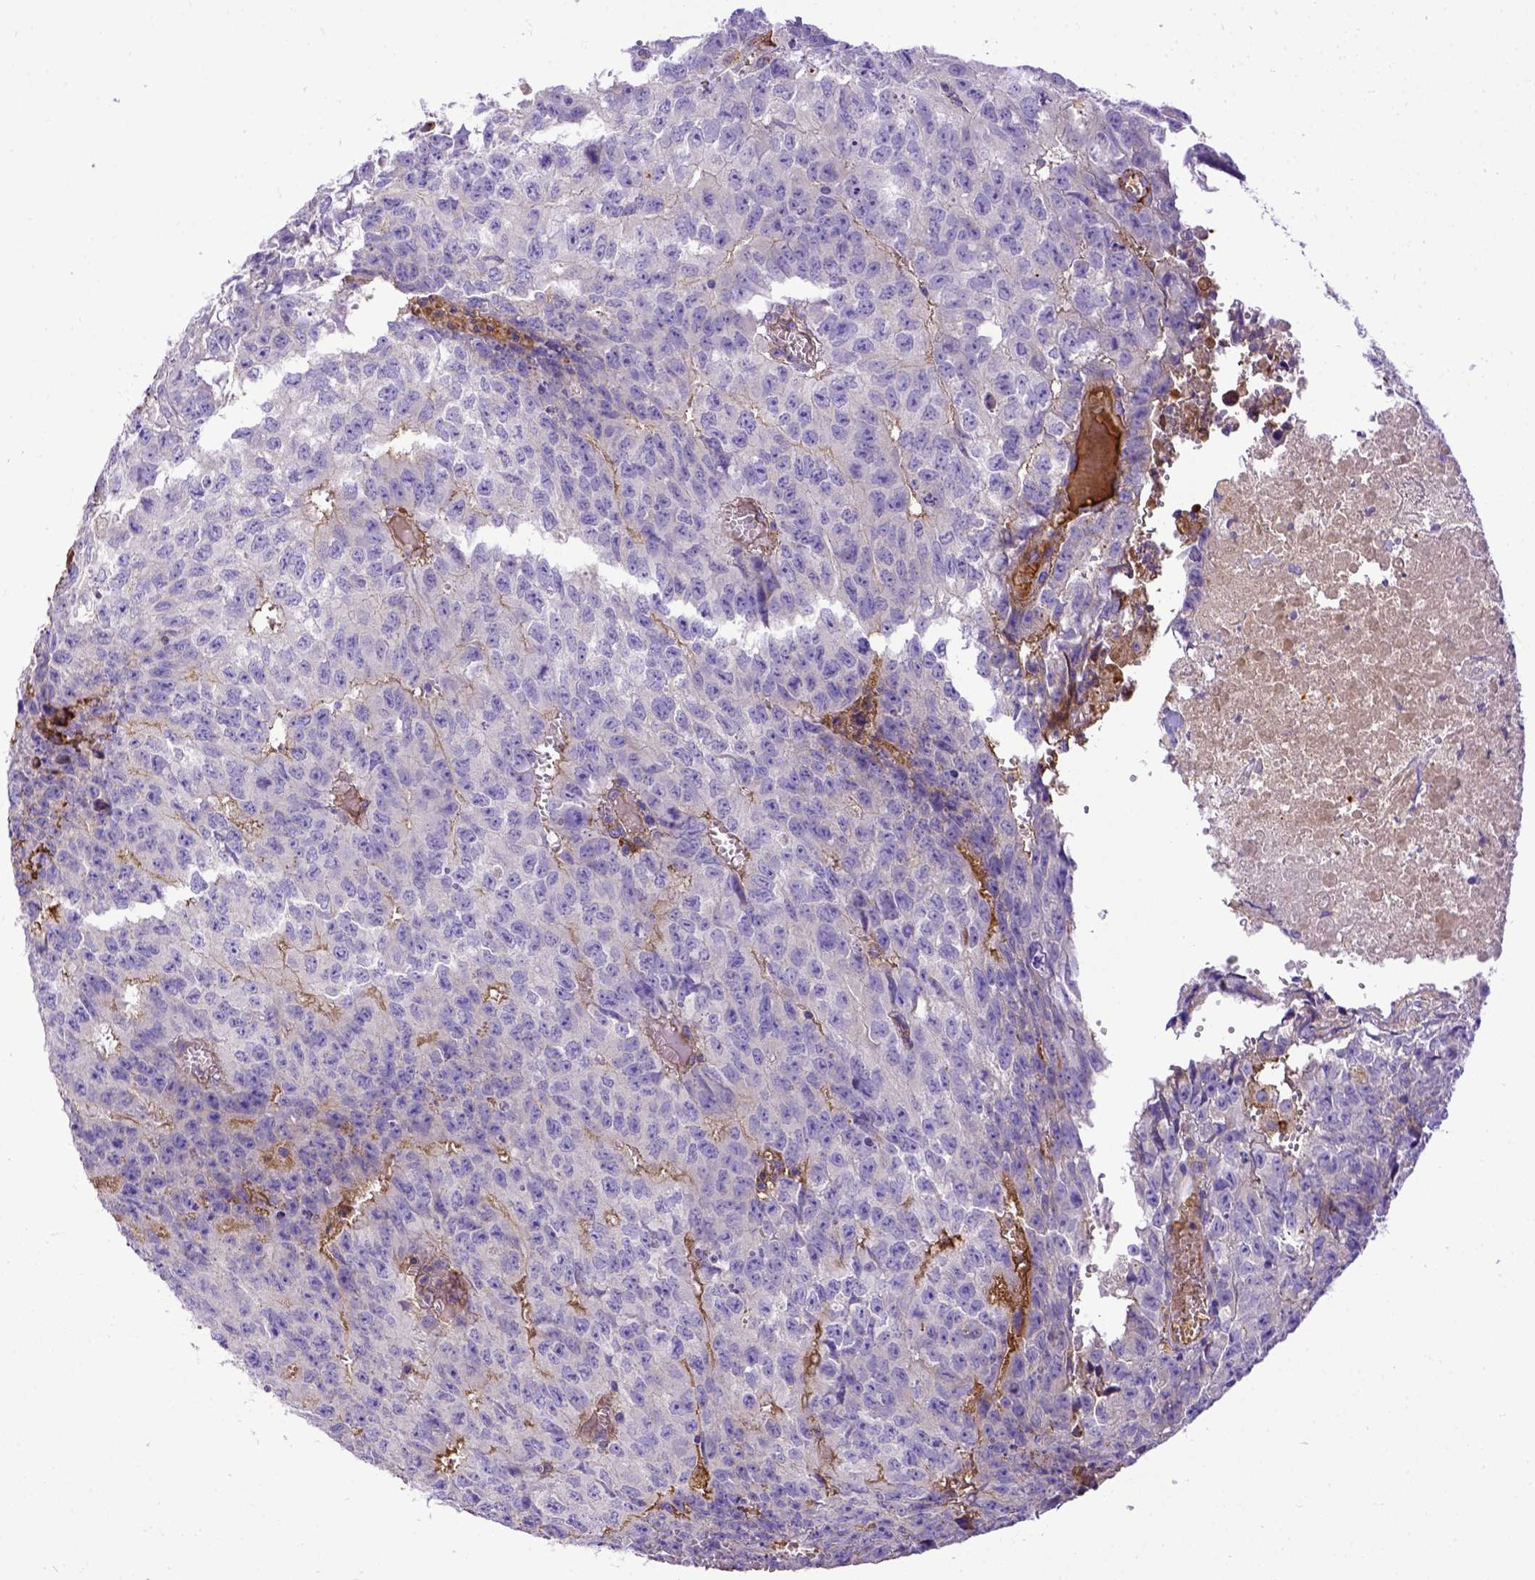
{"staining": {"intensity": "negative", "quantity": "none", "location": "none"}, "tissue": "testis cancer", "cell_type": "Tumor cells", "image_type": "cancer", "snomed": [{"axis": "morphology", "description": "Carcinoma, Embryonal, NOS"}, {"axis": "morphology", "description": "Teratoma, malignant, NOS"}, {"axis": "topography", "description": "Testis"}], "caption": "The micrograph exhibits no significant staining in tumor cells of testis embryonal carcinoma.", "gene": "CFAP300", "patient": {"sex": "male", "age": 24}}